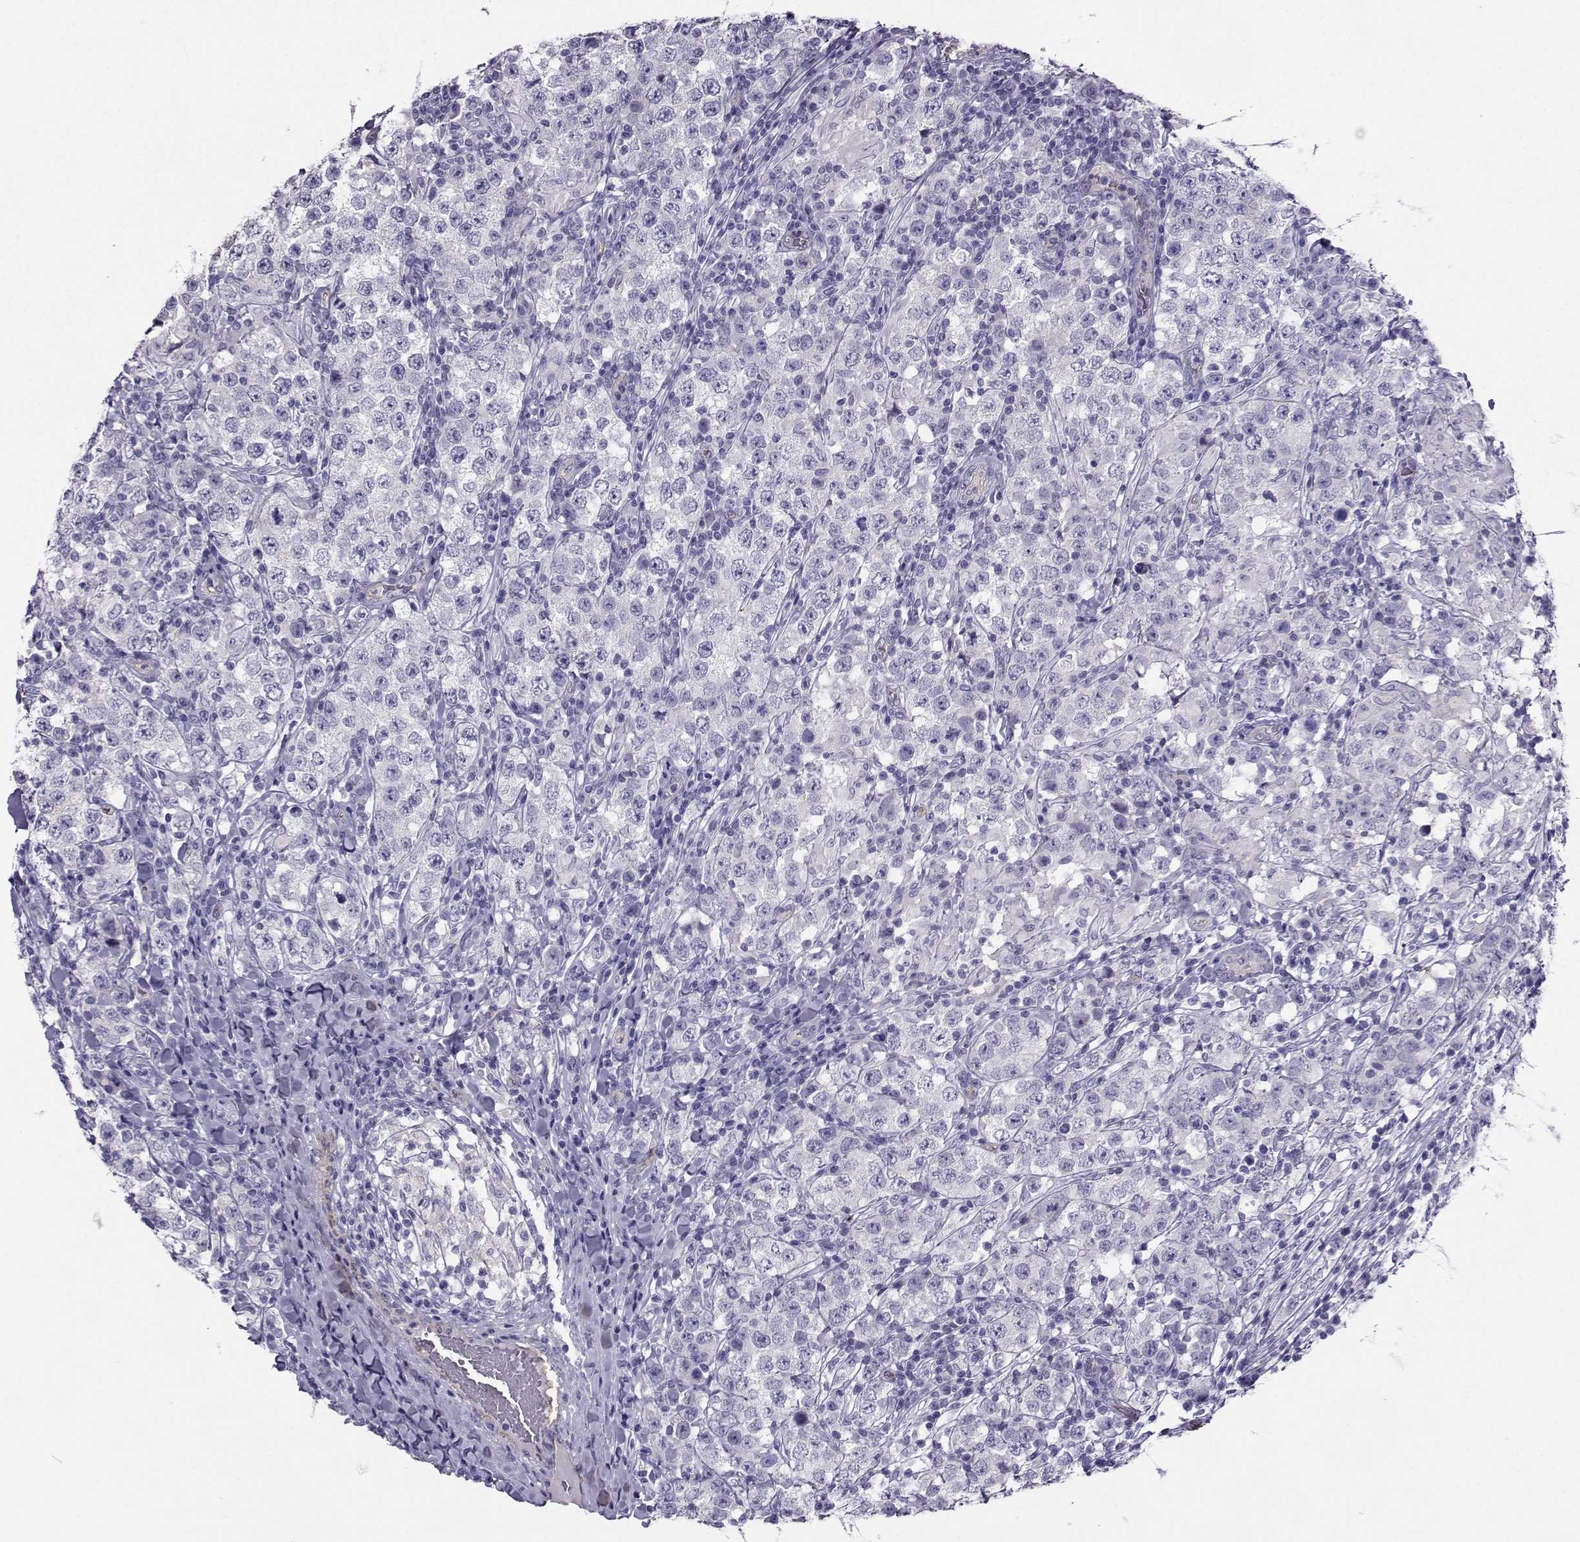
{"staining": {"intensity": "negative", "quantity": "none", "location": "none"}, "tissue": "testis cancer", "cell_type": "Tumor cells", "image_type": "cancer", "snomed": [{"axis": "morphology", "description": "Seminoma, NOS"}, {"axis": "morphology", "description": "Carcinoma, Embryonal, NOS"}, {"axis": "topography", "description": "Testis"}], "caption": "Immunohistochemistry micrograph of neoplastic tissue: human testis cancer stained with DAB reveals no significant protein positivity in tumor cells. (Stains: DAB (3,3'-diaminobenzidine) immunohistochemistry with hematoxylin counter stain, Microscopy: brightfield microscopy at high magnification).", "gene": "CLUL1", "patient": {"sex": "male", "age": 41}}